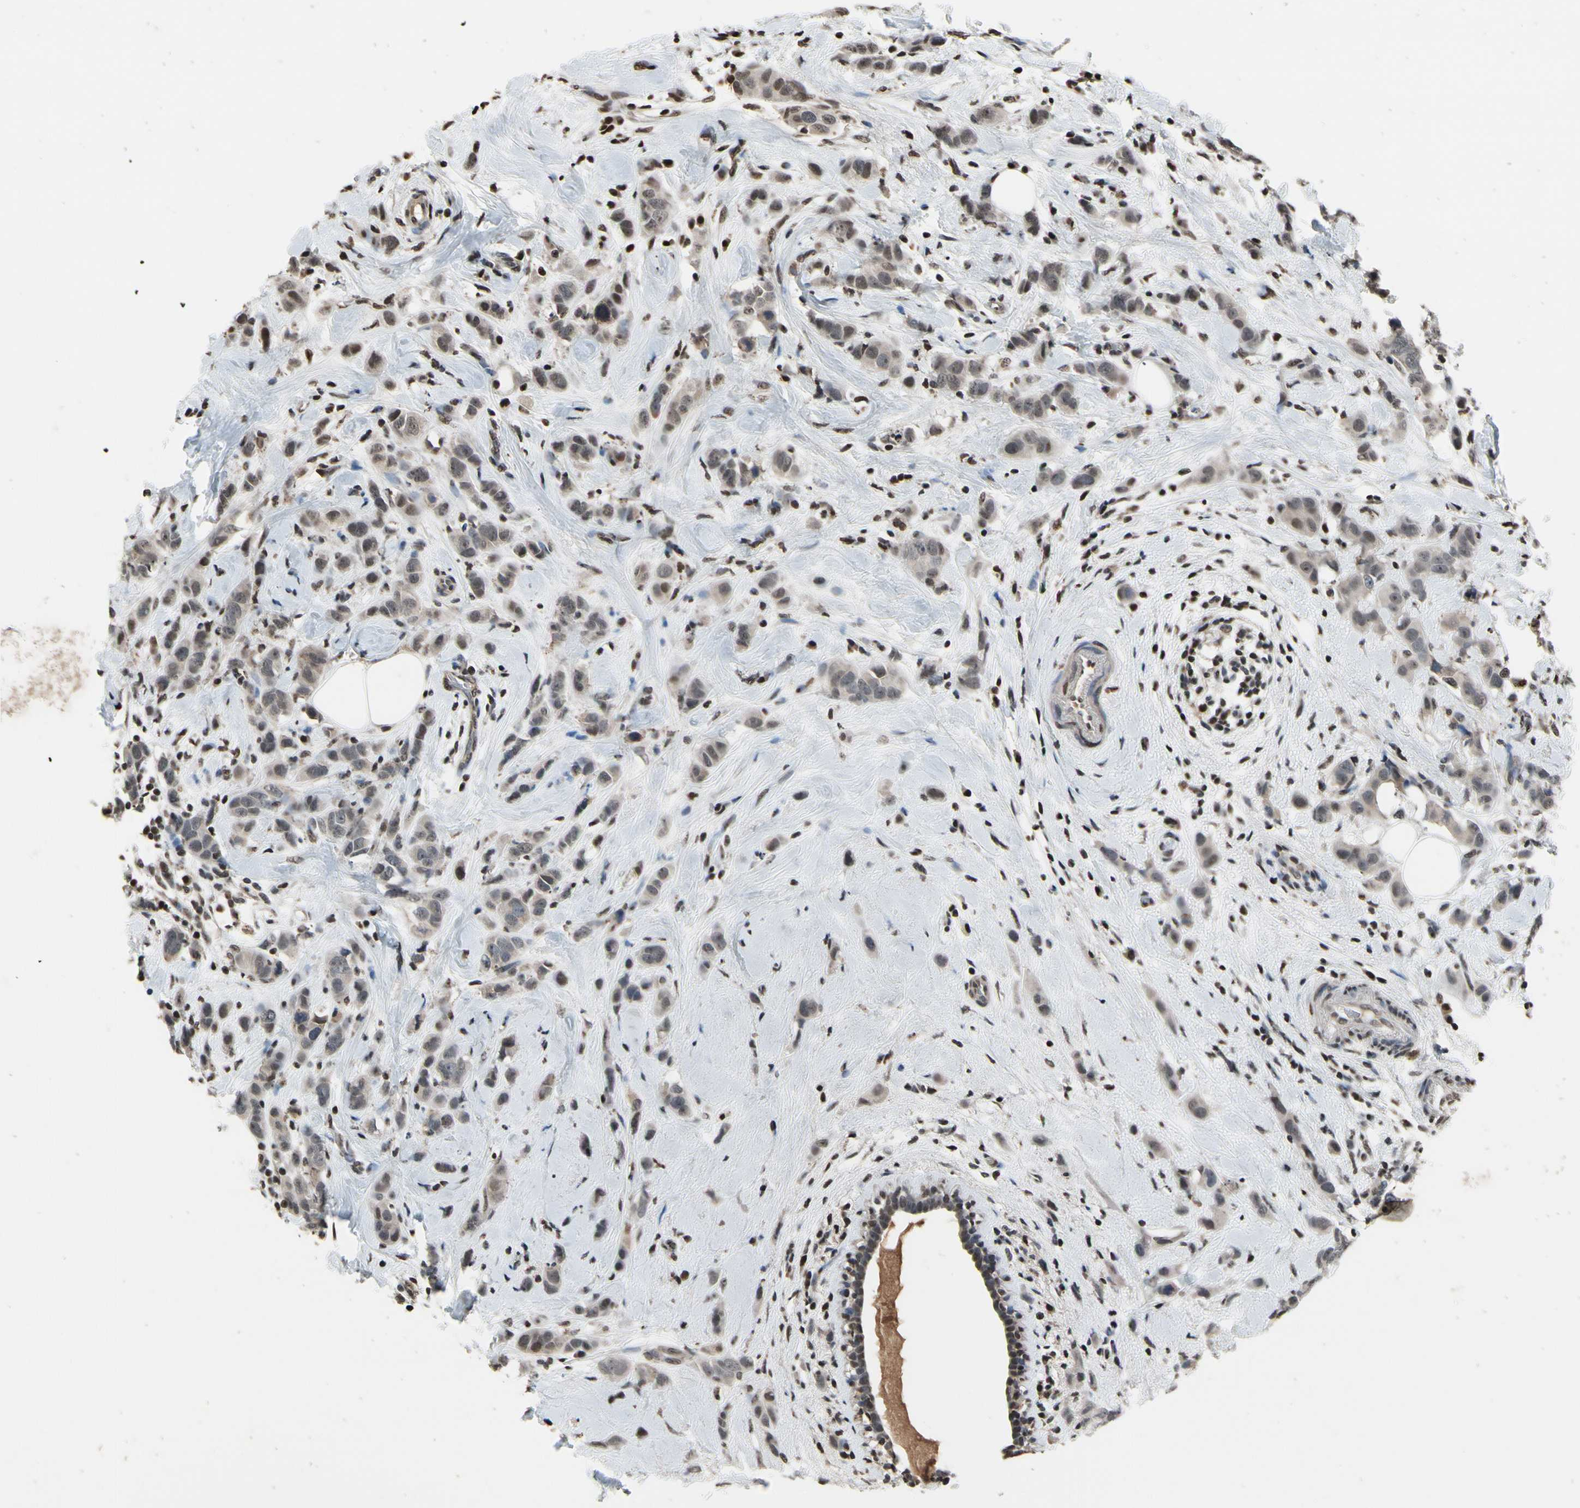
{"staining": {"intensity": "weak", "quantity": ">75%", "location": "cytoplasmic/membranous,nuclear"}, "tissue": "breast cancer", "cell_type": "Tumor cells", "image_type": "cancer", "snomed": [{"axis": "morphology", "description": "Normal tissue, NOS"}, {"axis": "morphology", "description": "Duct carcinoma"}, {"axis": "topography", "description": "Breast"}], "caption": "Protein staining by IHC reveals weak cytoplasmic/membranous and nuclear staining in approximately >75% of tumor cells in breast invasive ductal carcinoma.", "gene": "HIPK2", "patient": {"sex": "female", "age": 50}}